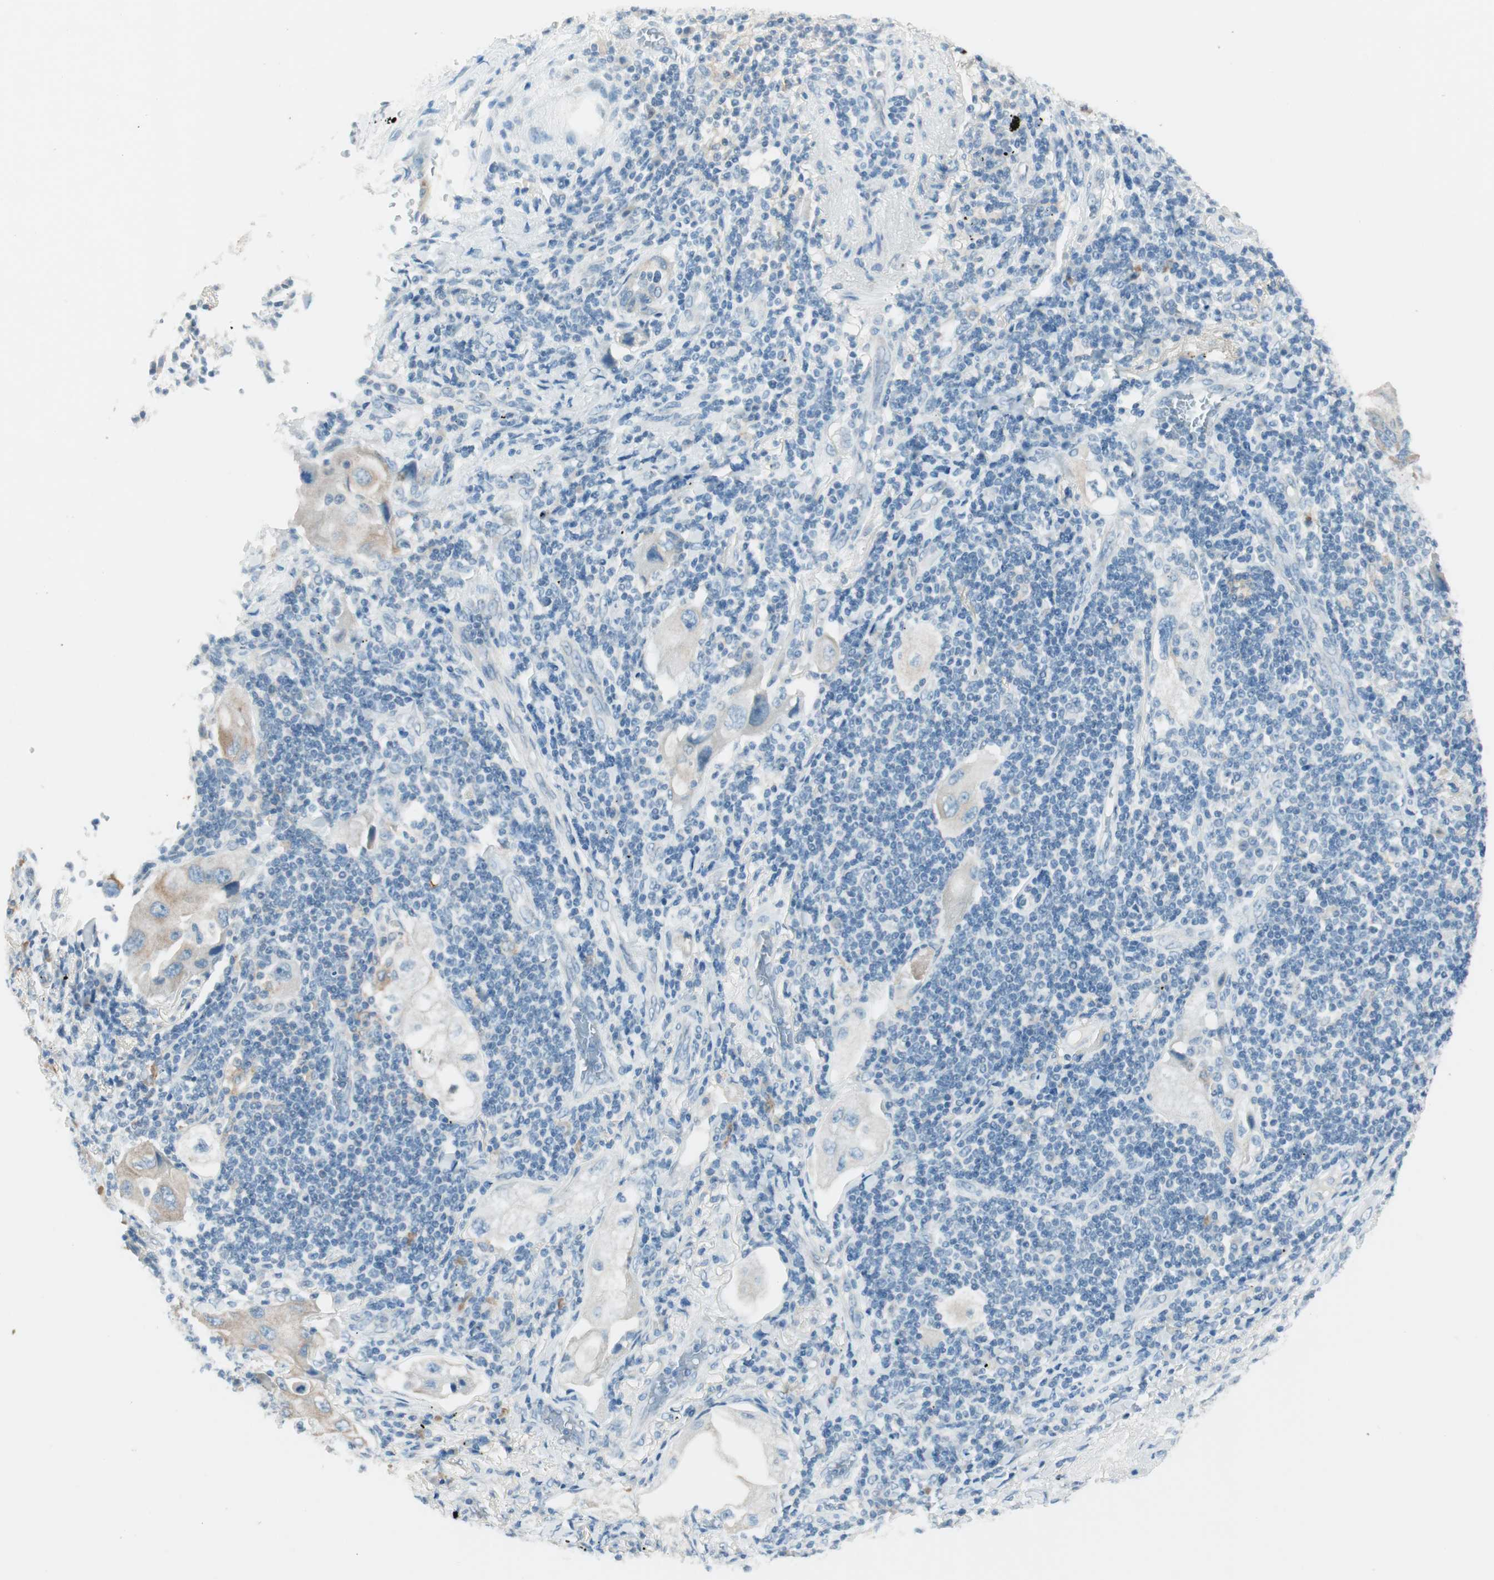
{"staining": {"intensity": "weak", "quantity": "<25%", "location": "cytoplasmic/membranous"}, "tissue": "lung cancer", "cell_type": "Tumor cells", "image_type": "cancer", "snomed": [{"axis": "morphology", "description": "Adenocarcinoma, NOS"}, {"axis": "topography", "description": "Lung"}], "caption": "An immunohistochemistry (IHC) micrograph of lung adenocarcinoma is shown. There is no staining in tumor cells of lung adenocarcinoma.", "gene": "GNAO1", "patient": {"sex": "female", "age": 65}}